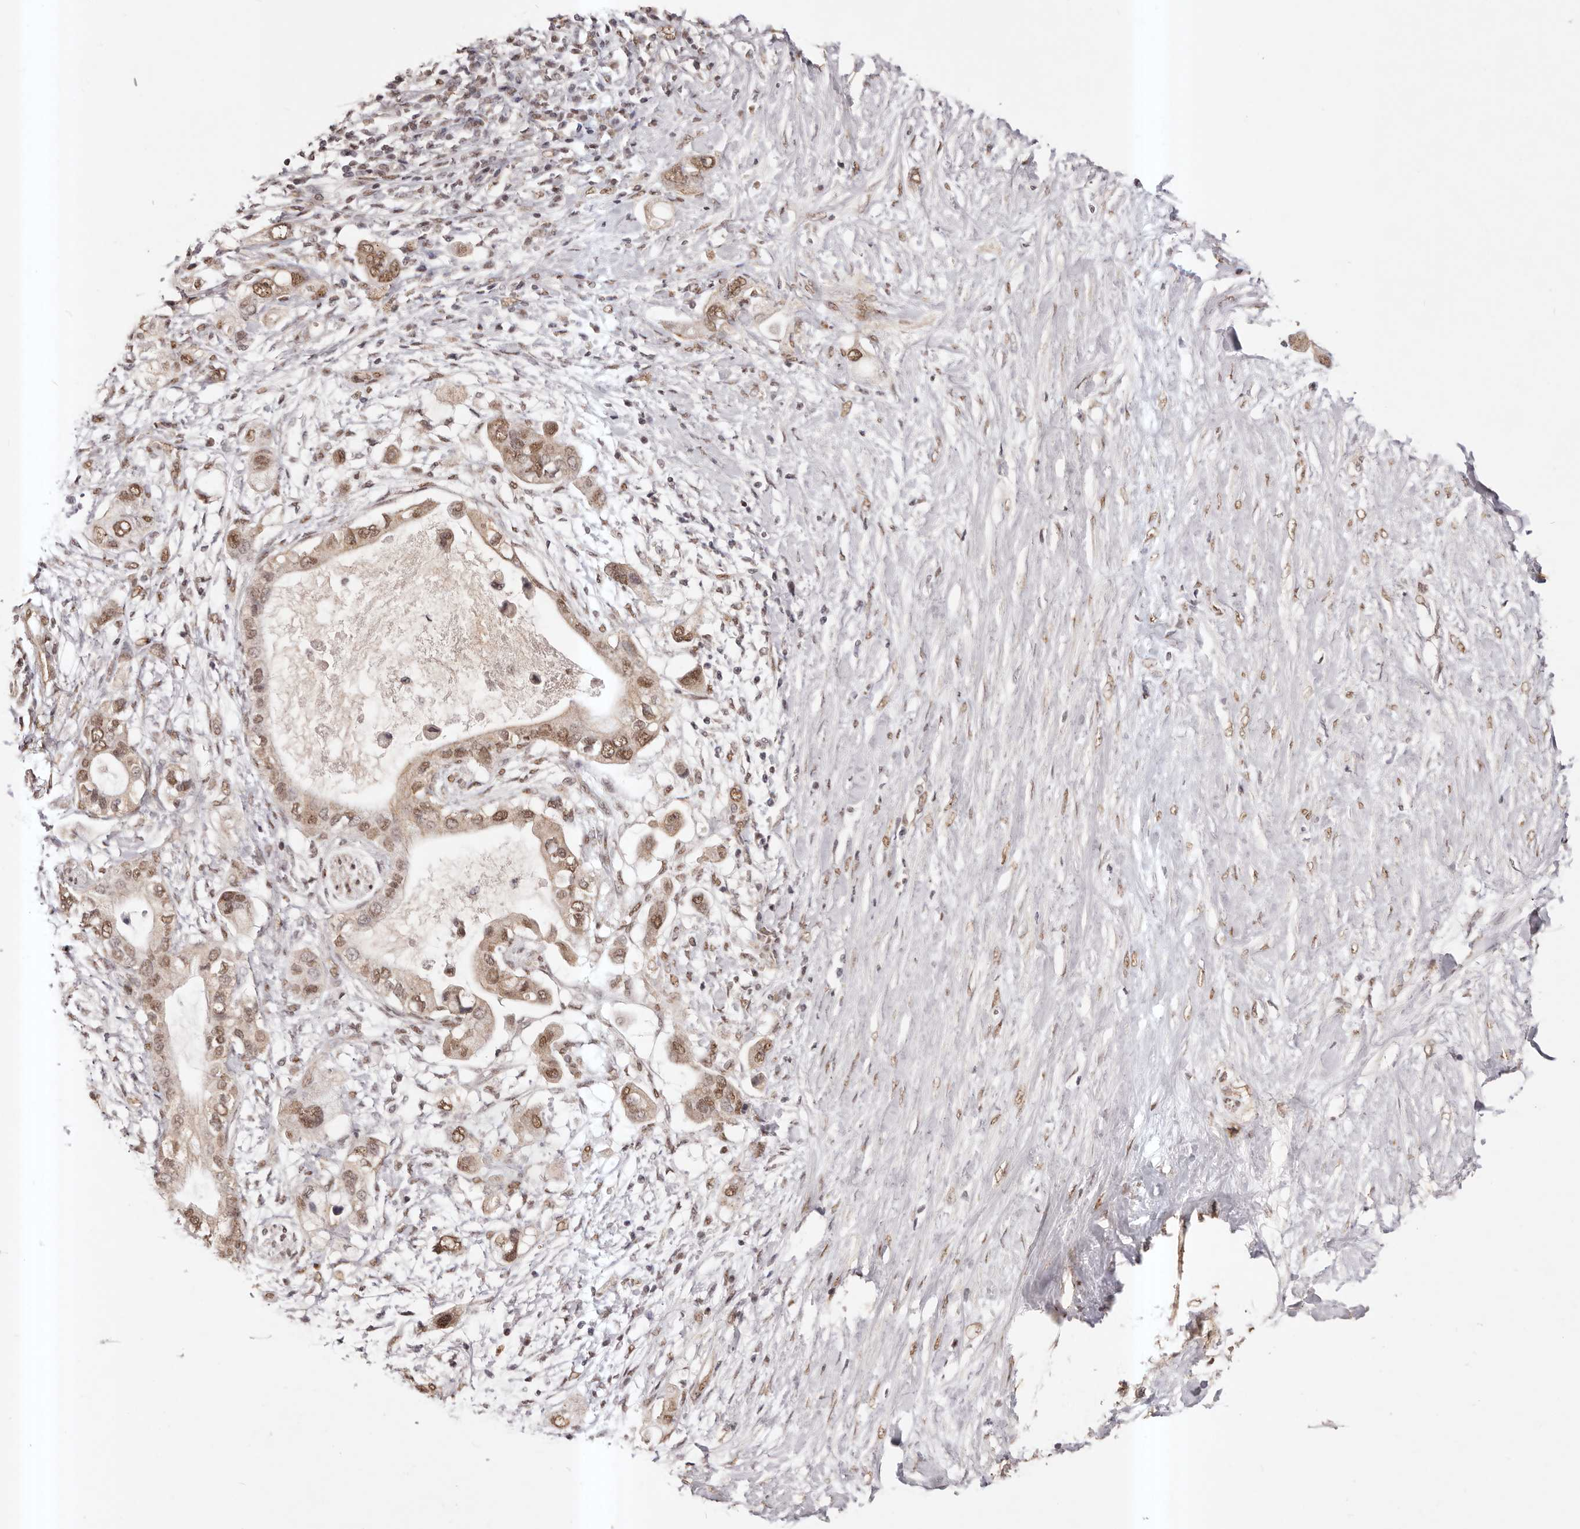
{"staining": {"intensity": "moderate", "quantity": ">75%", "location": "nuclear"}, "tissue": "pancreatic cancer", "cell_type": "Tumor cells", "image_type": "cancer", "snomed": [{"axis": "morphology", "description": "Adenocarcinoma, NOS"}, {"axis": "topography", "description": "Pancreas"}], "caption": "Human pancreatic adenocarcinoma stained with a brown dye exhibits moderate nuclear positive expression in about >75% of tumor cells.", "gene": "RPS6KA5", "patient": {"sex": "female", "age": 56}}